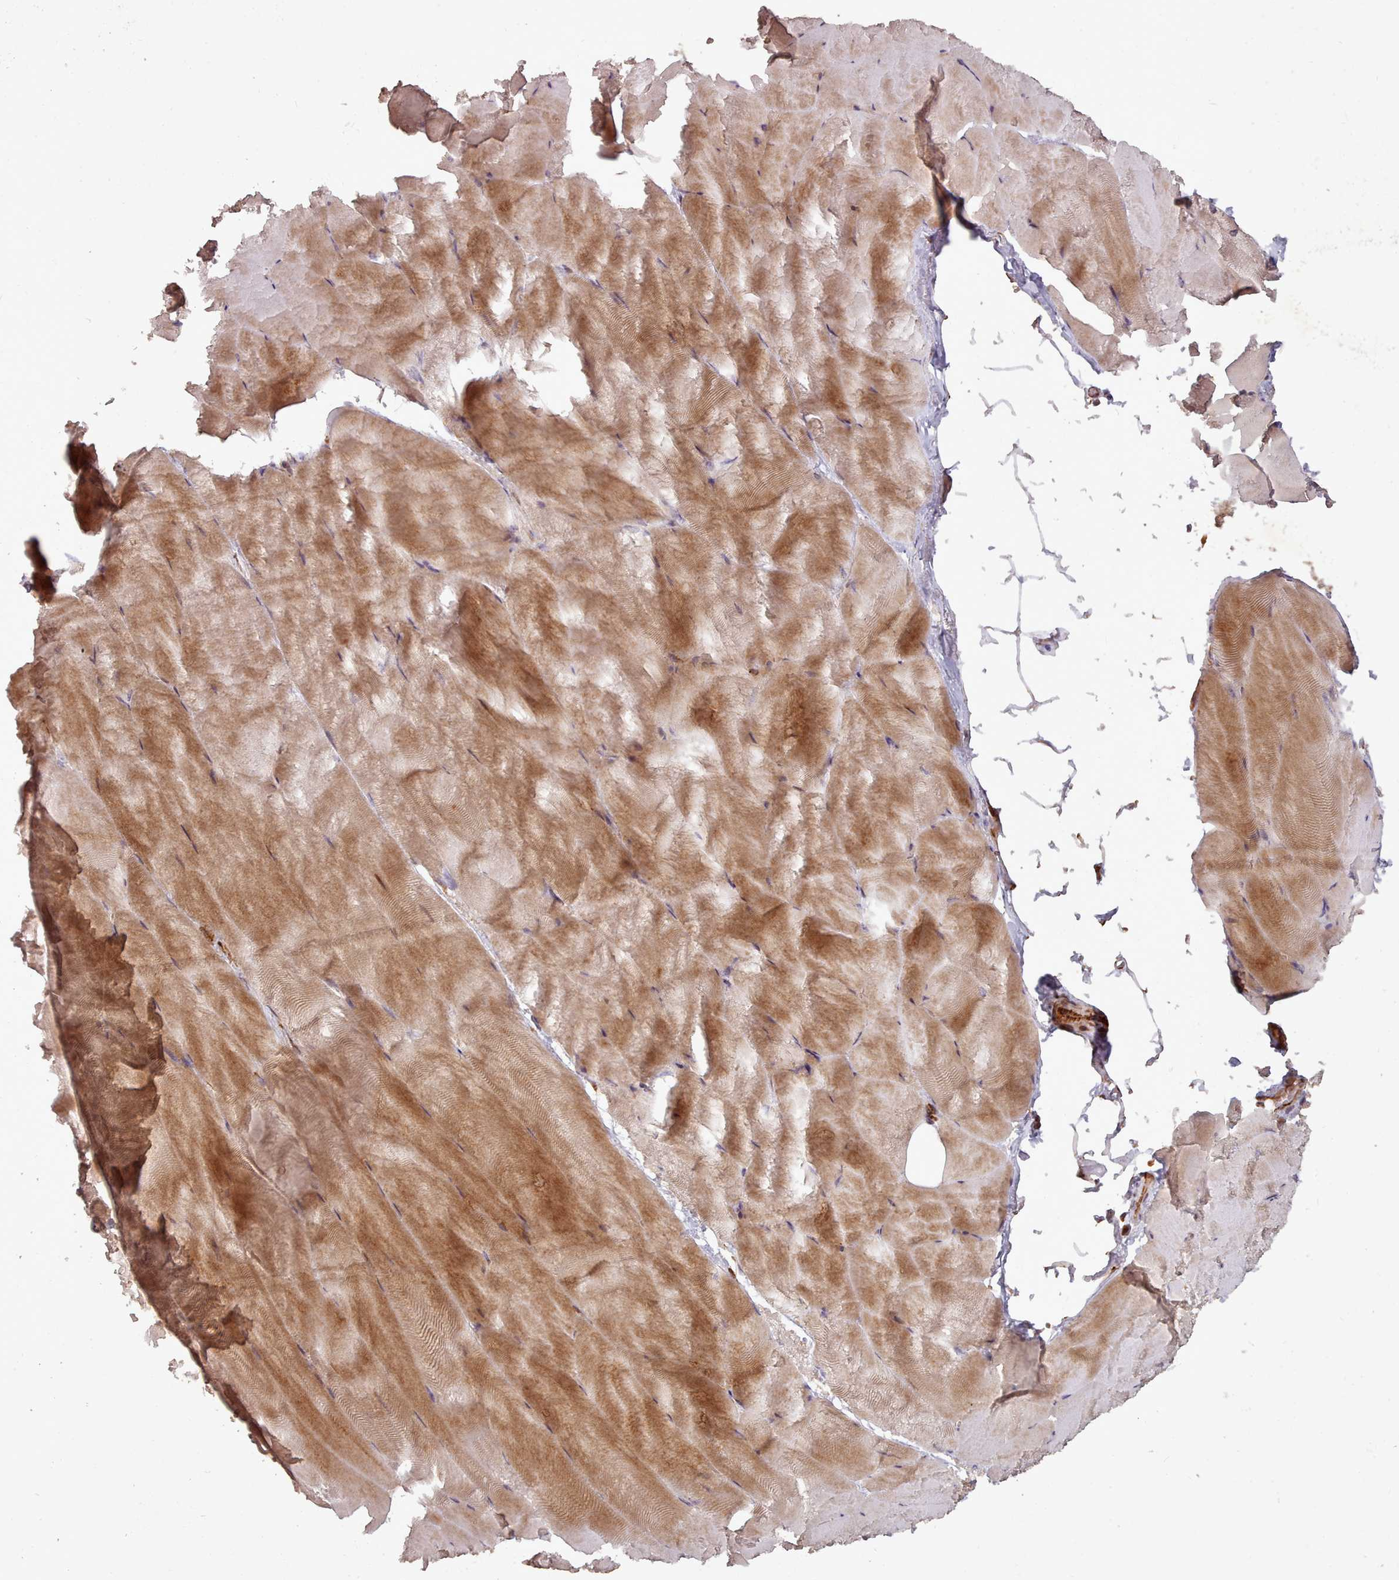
{"staining": {"intensity": "moderate", "quantity": "25%-75%", "location": "cytoplasmic/membranous"}, "tissue": "skeletal muscle", "cell_type": "Myocytes", "image_type": "normal", "snomed": [{"axis": "morphology", "description": "Normal tissue, NOS"}, {"axis": "topography", "description": "Skeletal muscle"}], "caption": "Normal skeletal muscle was stained to show a protein in brown. There is medium levels of moderate cytoplasmic/membranous expression in about 25%-75% of myocytes.", "gene": "GBGT1", "patient": {"sex": "female", "age": 64}}